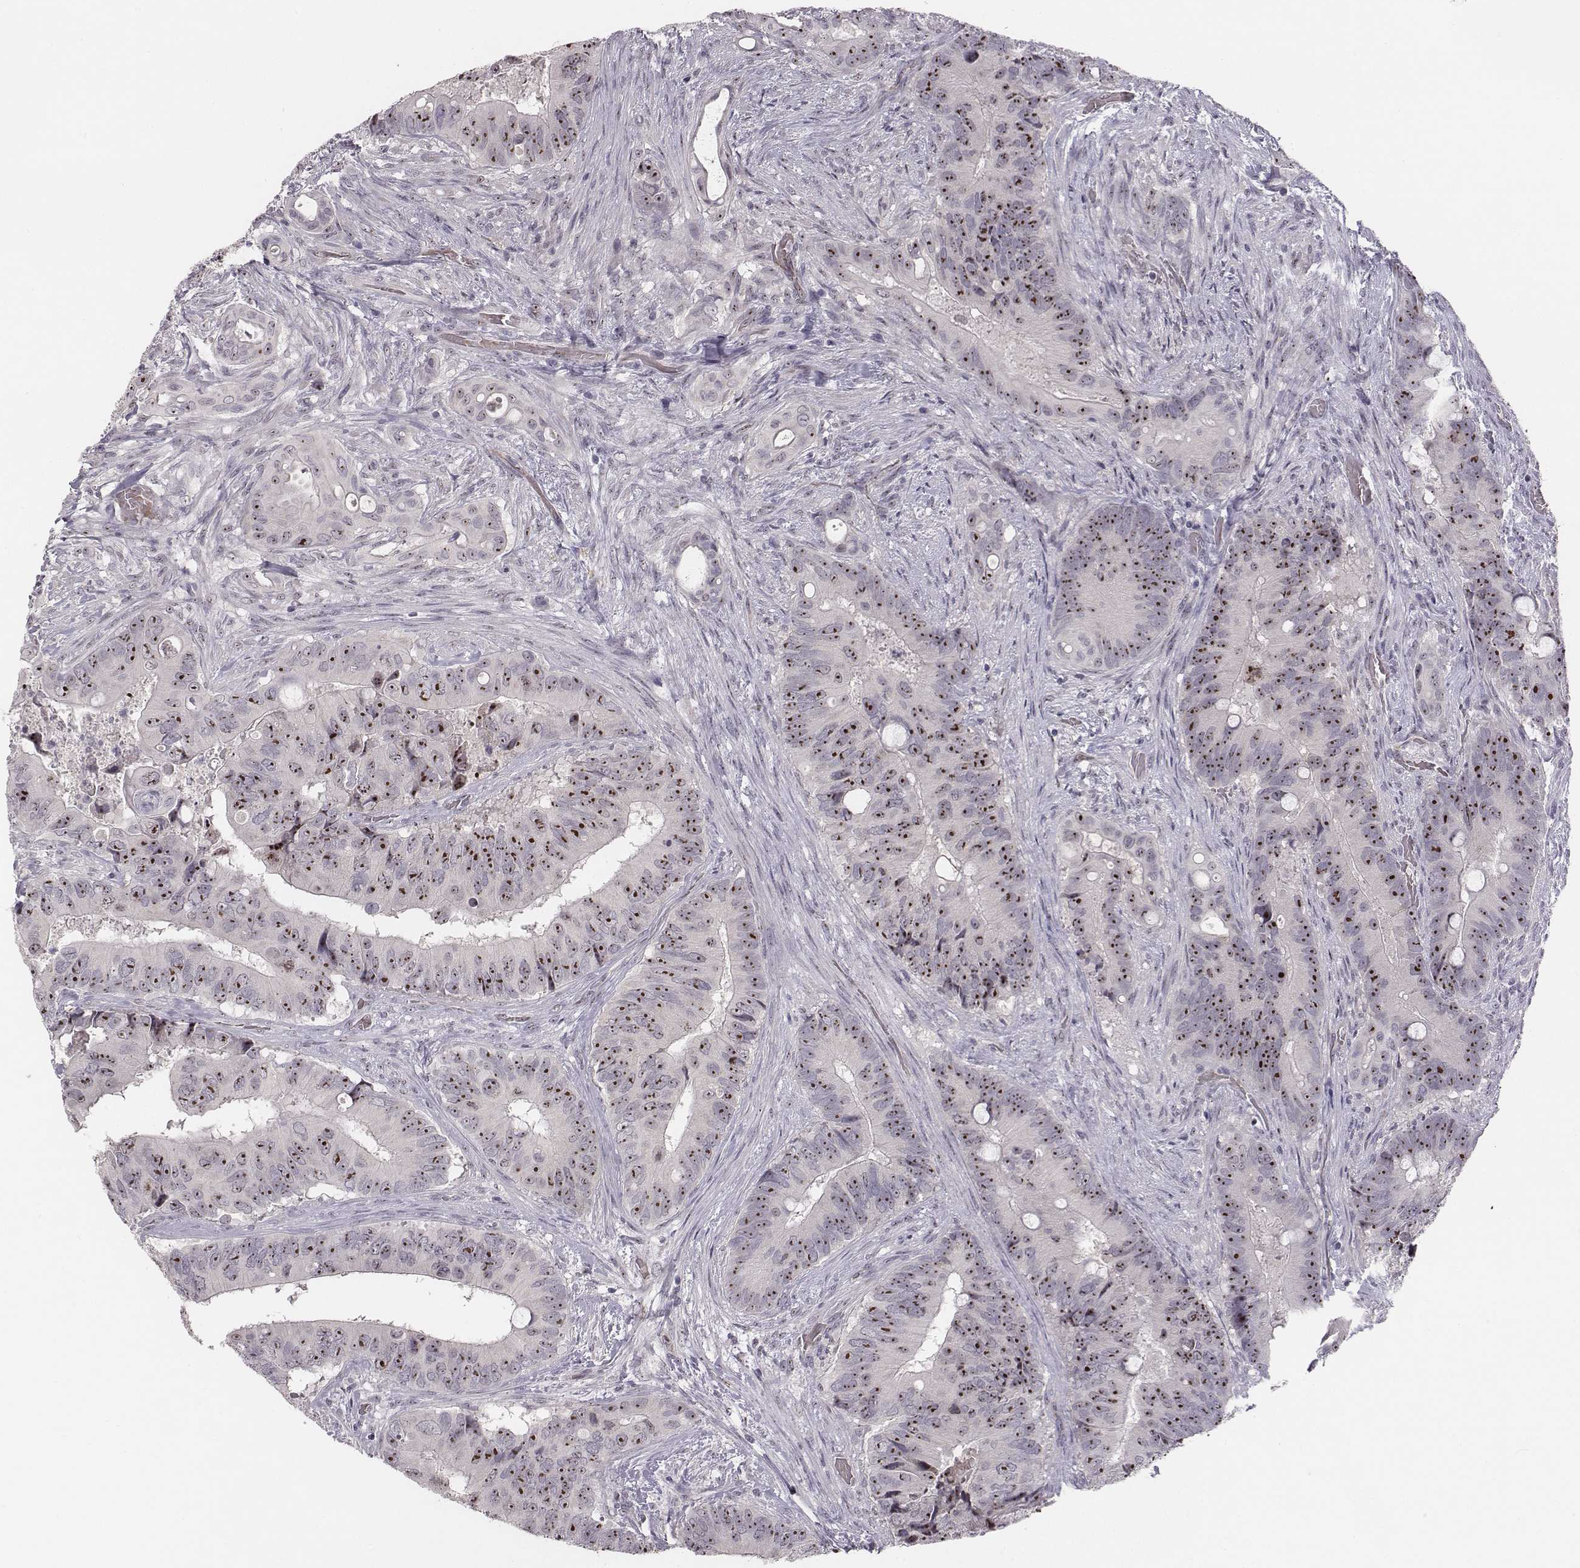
{"staining": {"intensity": "strong", "quantity": ">75%", "location": "nuclear"}, "tissue": "colorectal cancer", "cell_type": "Tumor cells", "image_type": "cancer", "snomed": [{"axis": "morphology", "description": "Adenocarcinoma, NOS"}, {"axis": "topography", "description": "Rectum"}], "caption": "Immunohistochemical staining of human colorectal cancer demonstrates high levels of strong nuclear protein staining in approximately >75% of tumor cells. (DAB IHC with brightfield microscopy, high magnification).", "gene": "NIFK", "patient": {"sex": "male", "age": 78}}